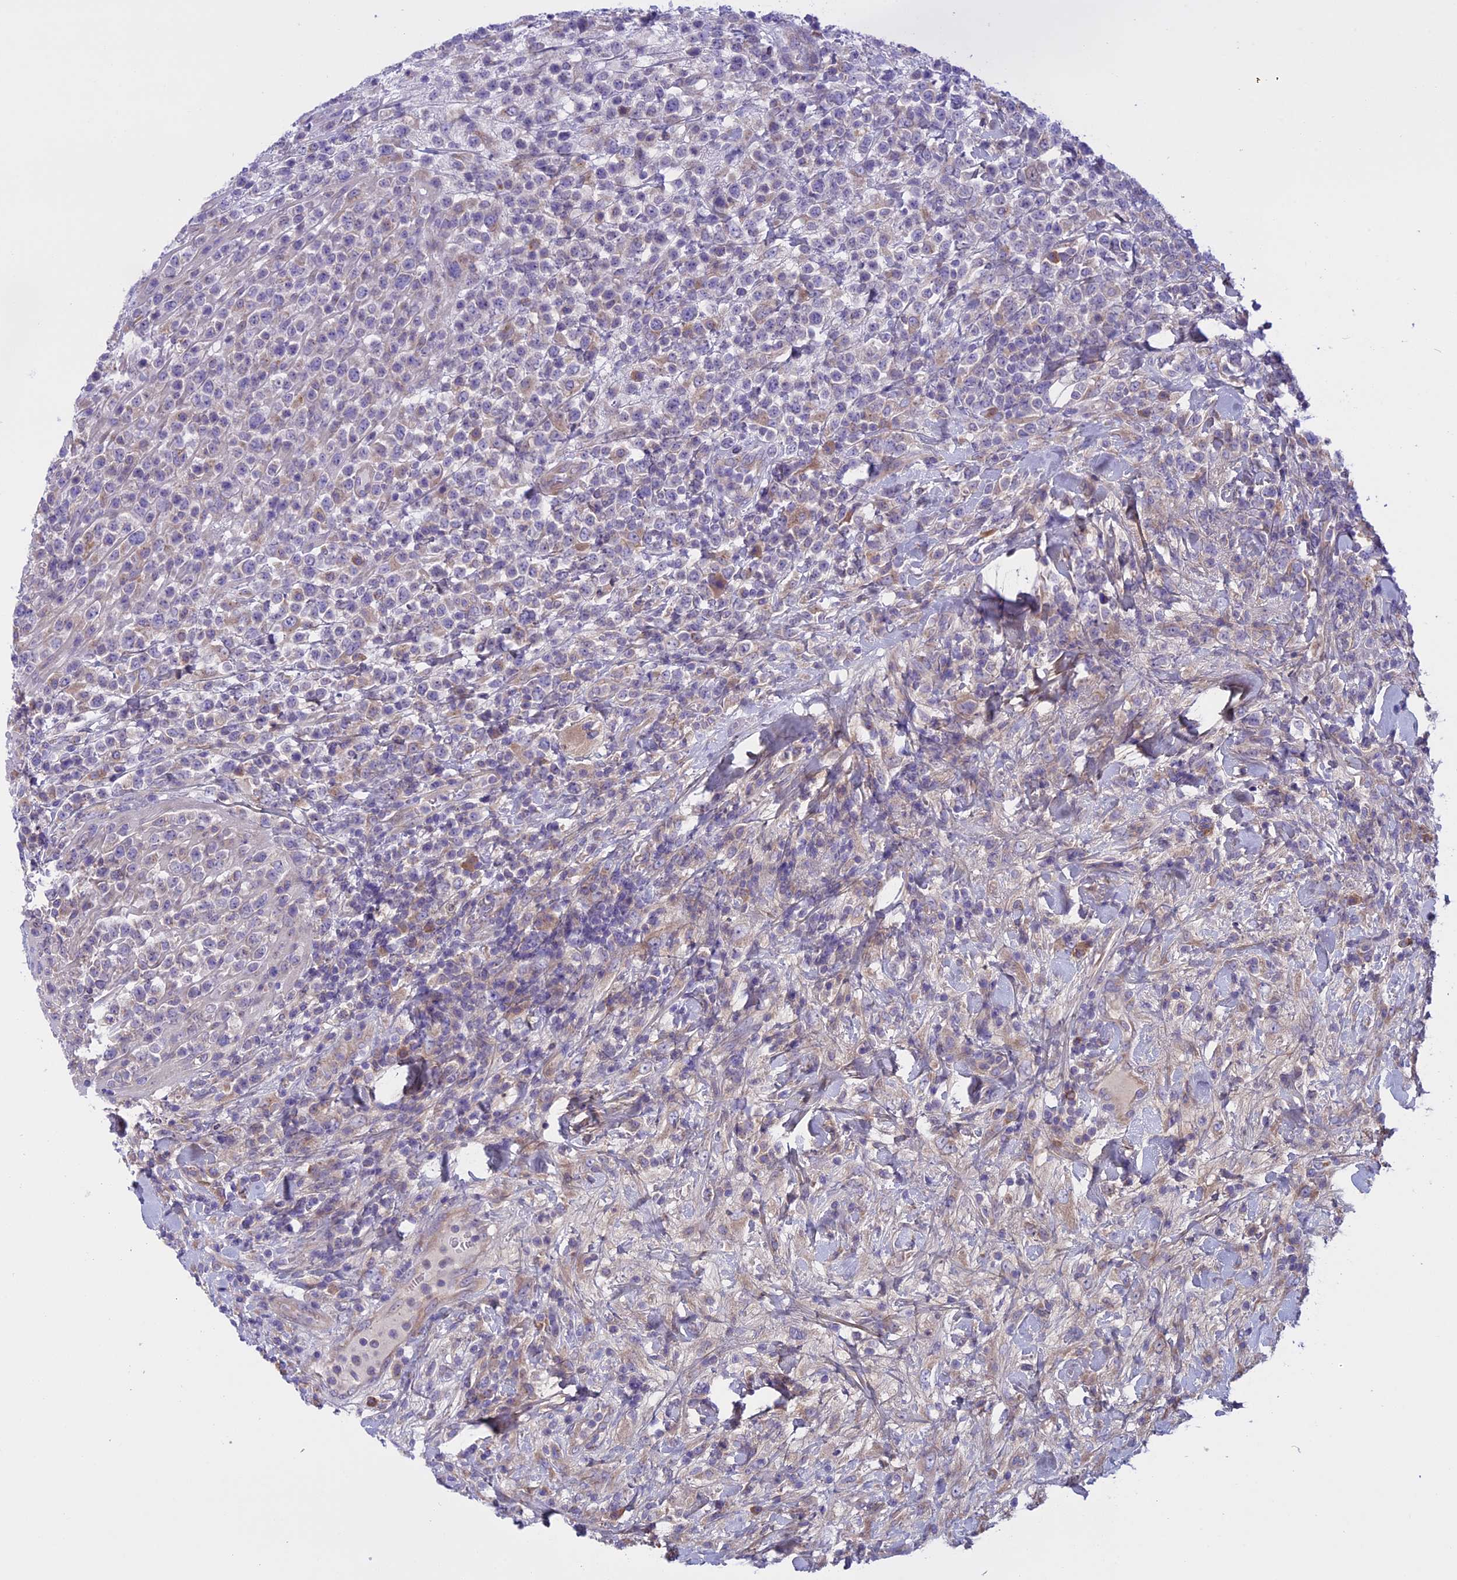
{"staining": {"intensity": "negative", "quantity": "none", "location": "none"}, "tissue": "lymphoma", "cell_type": "Tumor cells", "image_type": "cancer", "snomed": [{"axis": "morphology", "description": "Malignant lymphoma, non-Hodgkin's type, High grade"}, {"axis": "topography", "description": "Colon"}], "caption": "This micrograph is of malignant lymphoma, non-Hodgkin's type (high-grade) stained with immunohistochemistry (IHC) to label a protein in brown with the nuclei are counter-stained blue. There is no positivity in tumor cells.", "gene": "DCTN5", "patient": {"sex": "female", "age": 53}}